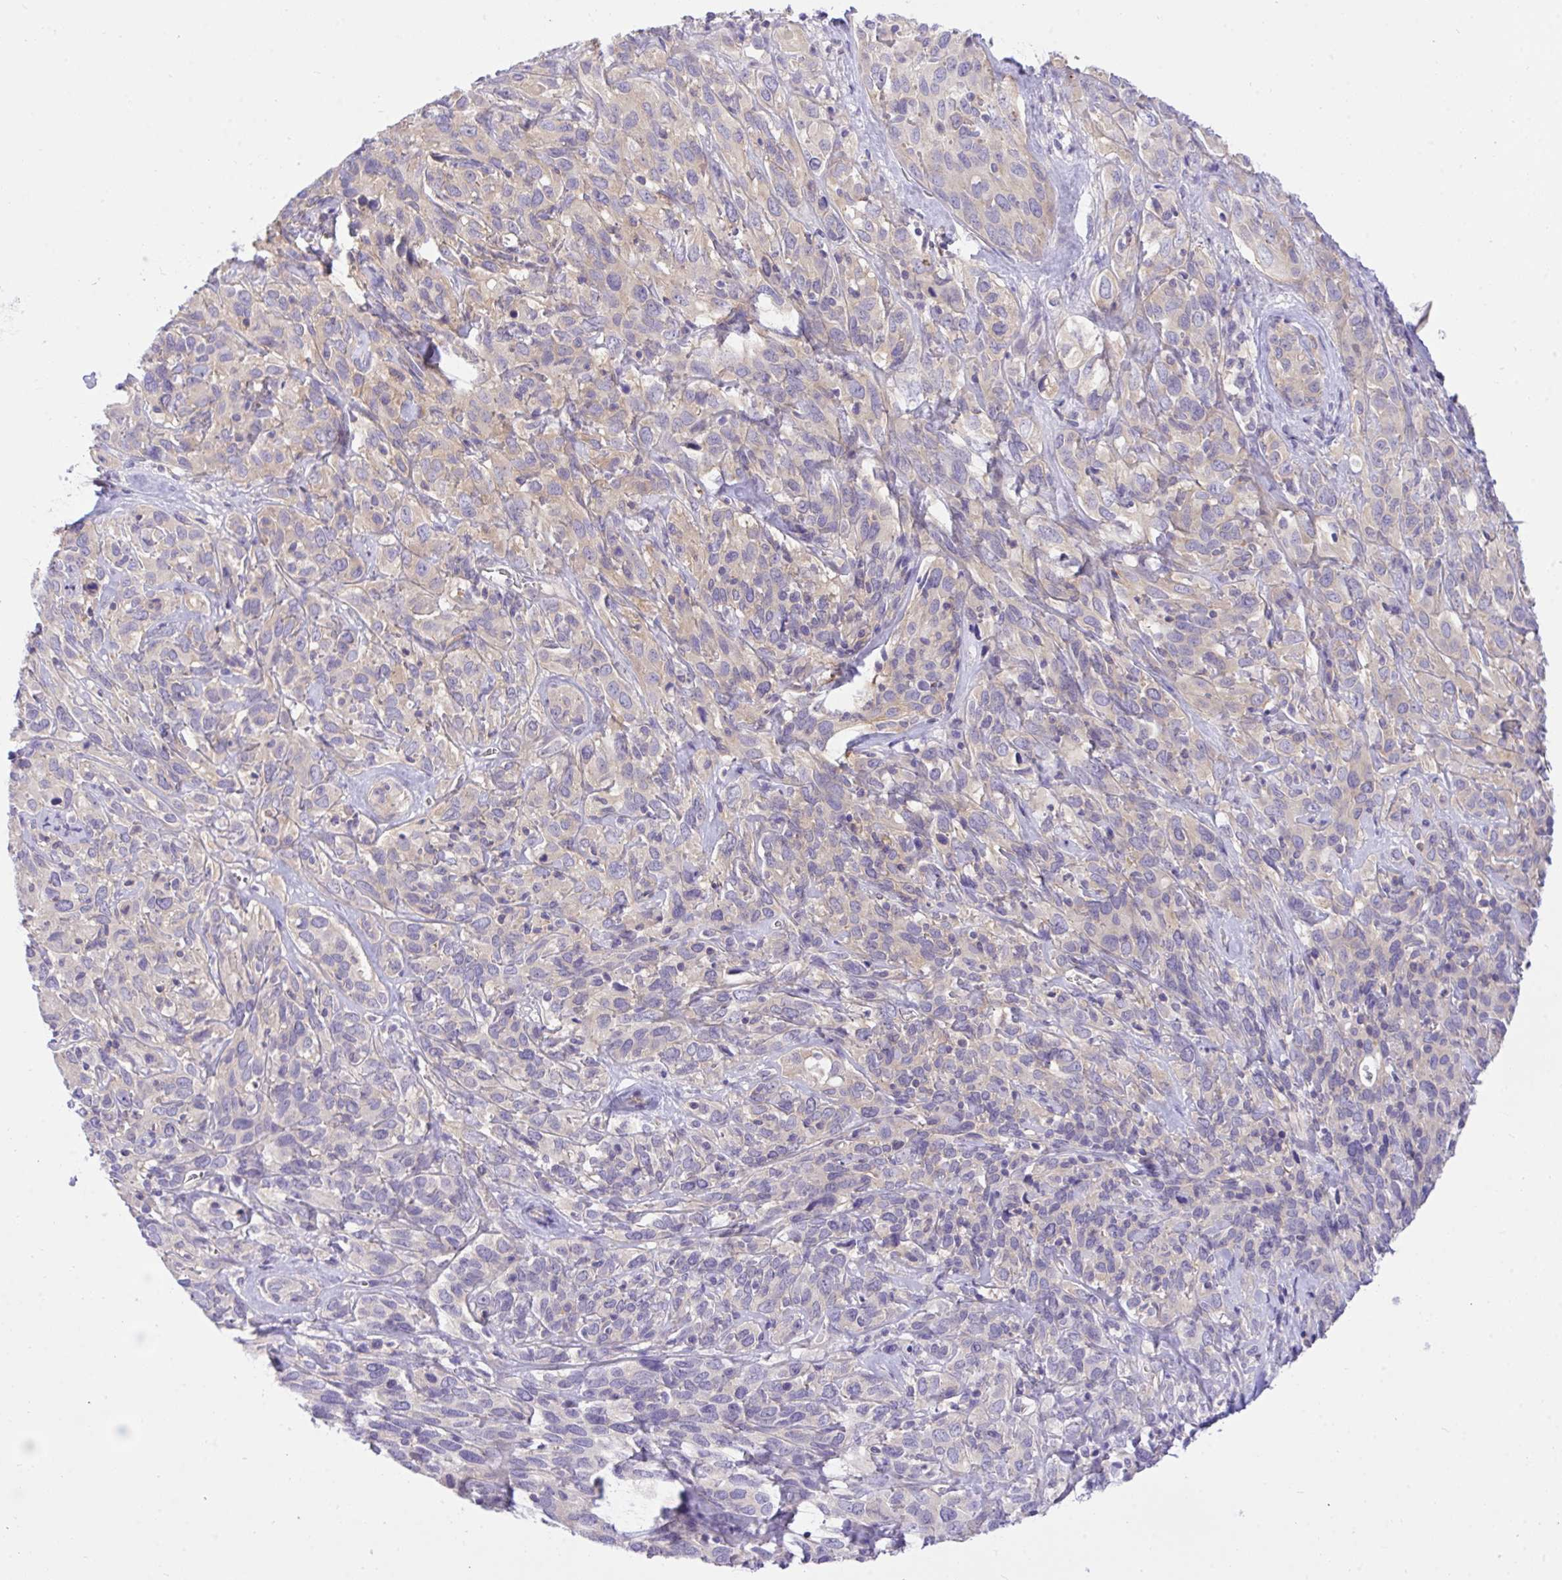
{"staining": {"intensity": "weak", "quantity": "<25%", "location": "cytoplasmic/membranous"}, "tissue": "cervical cancer", "cell_type": "Tumor cells", "image_type": "cancer", "snomed": [{"axis": "morphology", "description": "Normal tissue, NOS"}, {"axis": "morphology", "description": "Squamous cell carcinoma, NOS"}, {"axis": "topography", "description": "Cervix"}], "caption": "The micrograph displays no staining of tumor cells in cervical cancer.", "gene": "TLN2", "patient": {"sex": "female", "age": 51}}